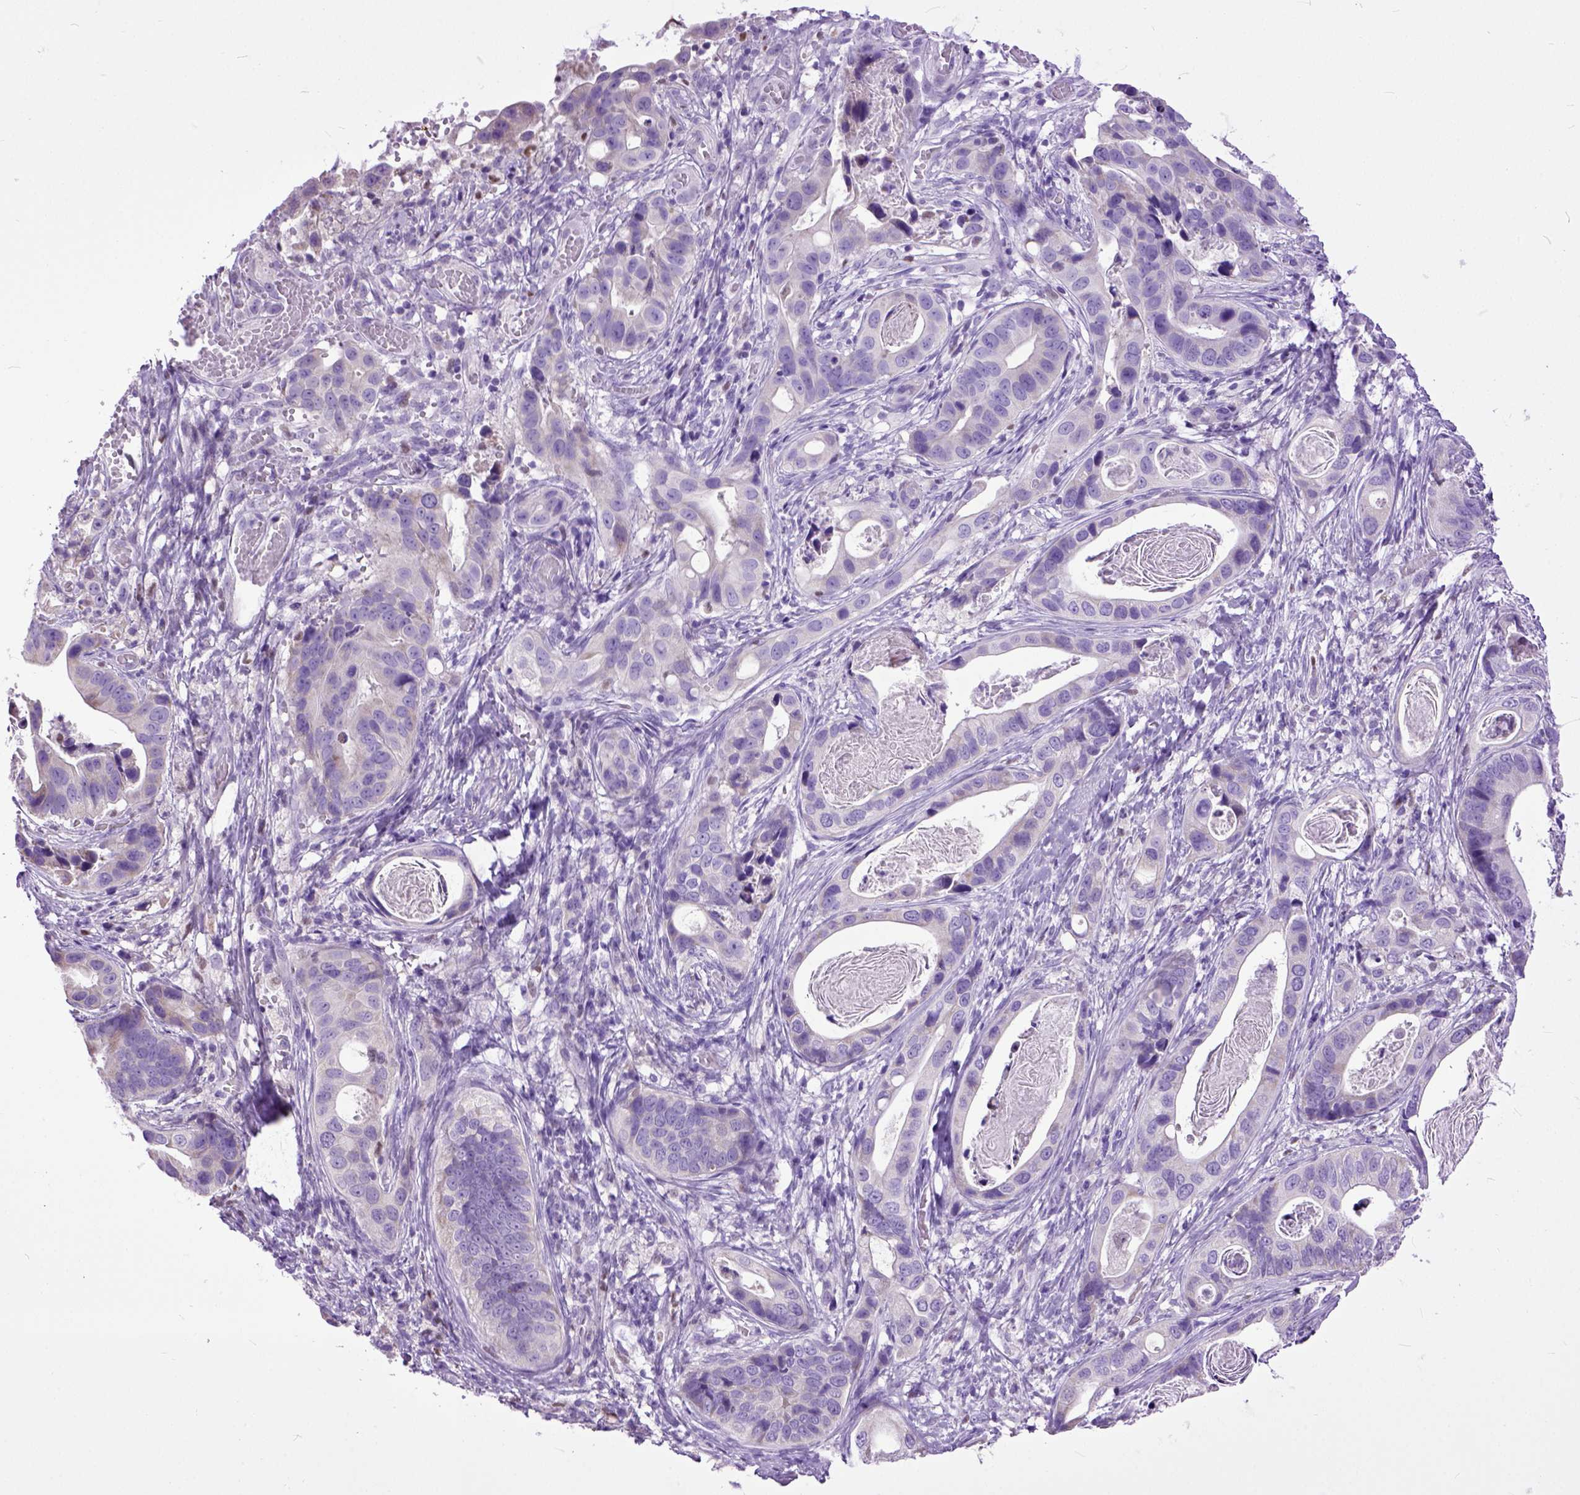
{"staining": {"intensity": "negative", "quantity": "none", "location": "none"}, "tissue": "stomach cancer", "cell_type": "Tumor cells", "image_type": "cancer", "snomed": [{"axis": "morphology", "description": "Adenocarcinoma, NOS"}, {"axis": "topography", "description": "Stomach"}], "caption": "Stomach adenocarcinoma was stained to show a protein in brown. There is no significant expression in tumor cells. The staining was performed using DAB to visualize the protein expression in brown, while the nuclei were stained in blue with hematoxylin (Magnification: 20x).", "gene": "CRB1", "patient": {"sex": "male", "age": 84}}